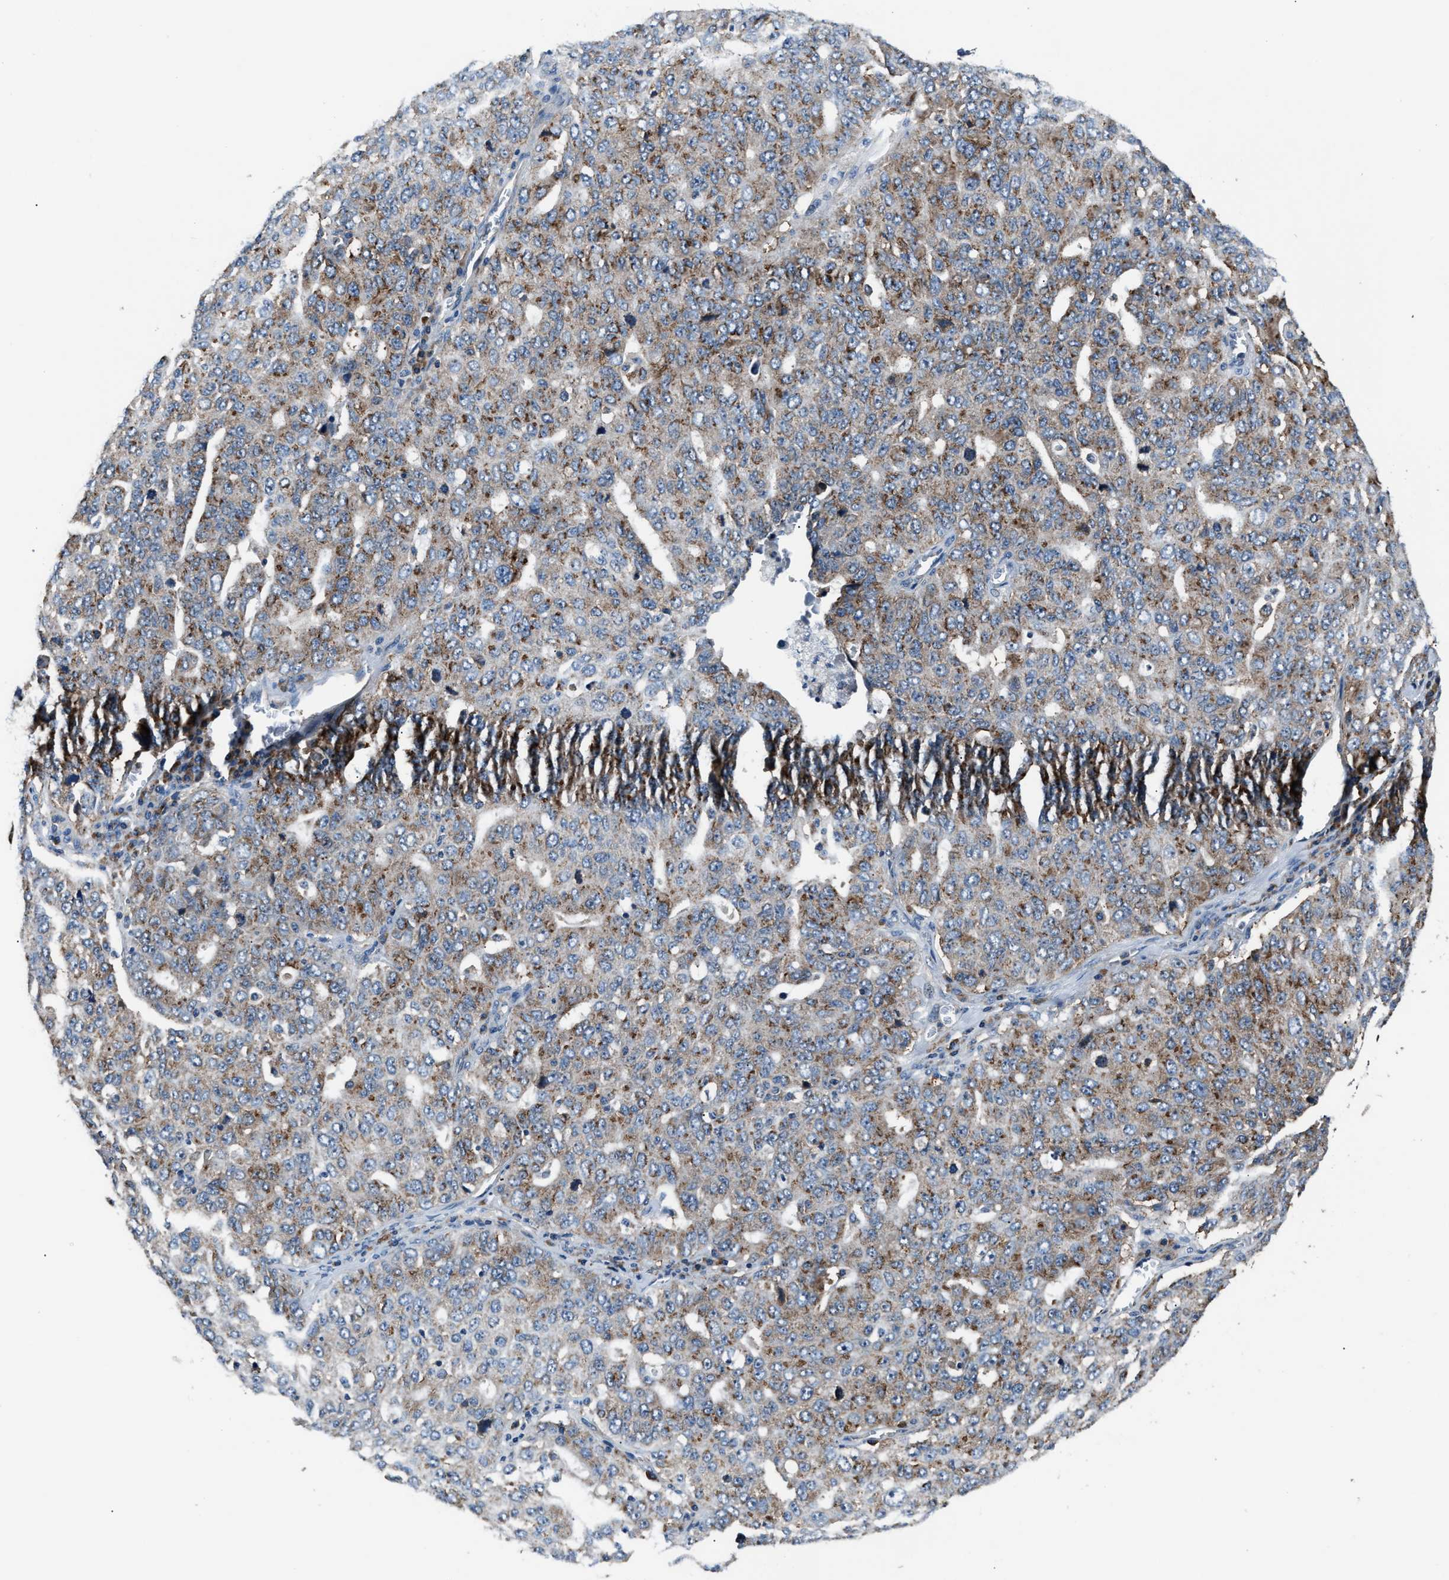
{"staining": {"intensity": "moderate", "quantity": ">75%", "location": "cytoplasmic/membranous"}, "tissue": "ovarian cancer", "cell_type": "Tumor cells", "image_type": "cancer", "snomed": [{"axis": "morphology", "description": "Carcinoma, endometroid"}, {"axis": "topography", "description": "Ovary"}], "caption": "Immunohistochemistry (DAB) staining of ovarian cancer reveals moderate cytoplasmic/membranous protein expression in about >75% of tumor cells. Immunohistochemistry (ihc) stains the protein in brown and the nuclei are stained blue.", "gene": "IMPDH2", "patient": {"sex": "female", "age": 62}}